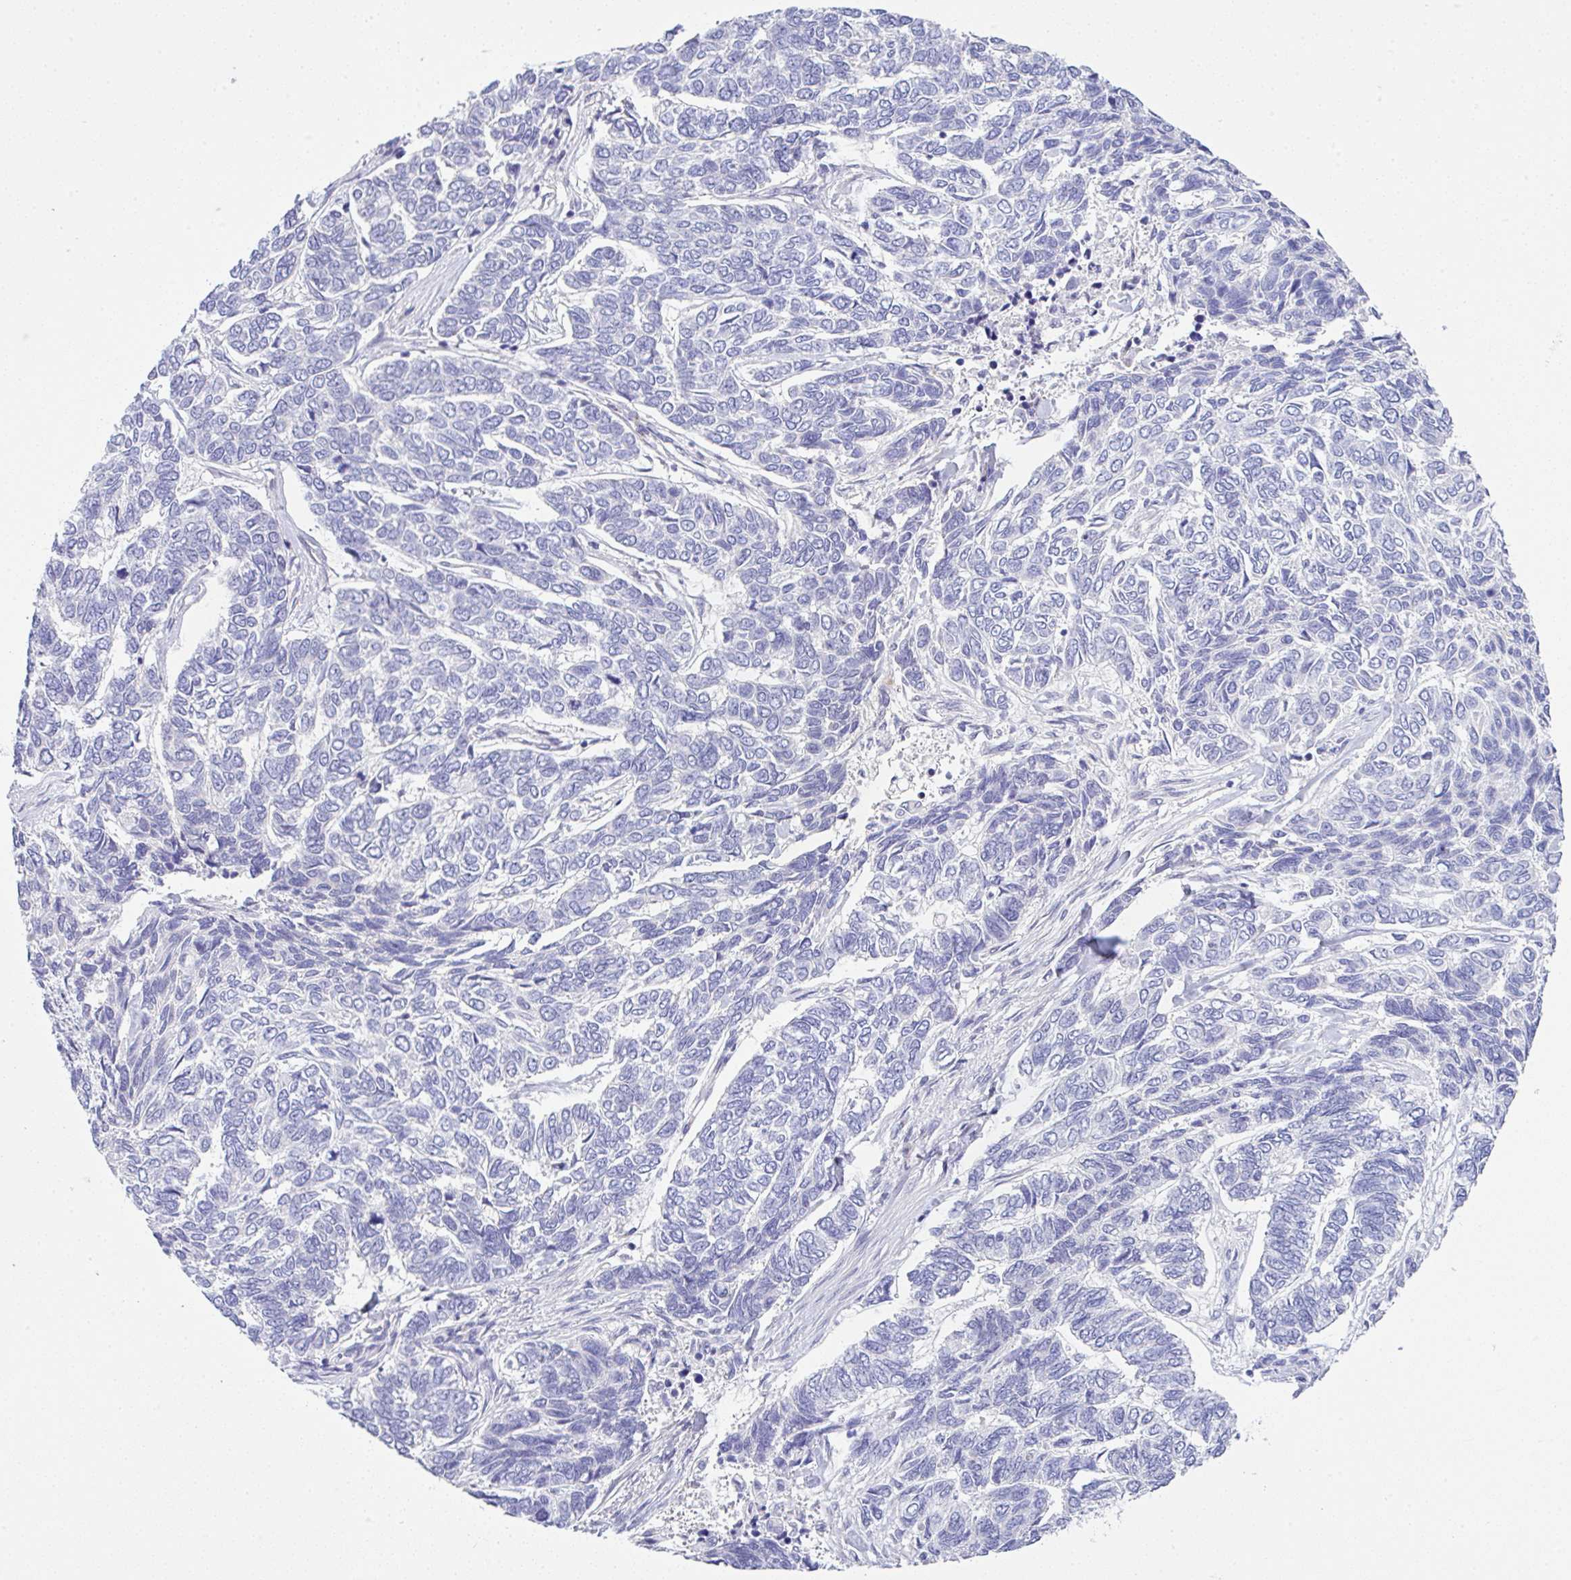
{"staining": {"intensity": "negative", "quantity": "none", "location": "none"}, "tissue": "skin cancer", "cell_type": "Tumor cells", "image_type": "cancer", "snomed": [{"axis": "morphology", "description": "Basal cell carcinoma"}, {"axis": "topography", "description": "Skin"}], "caption": "This is an IHC histopathology image of human basal cell carcinoma (skin). There is no expression in tumor cells.", "gene": "SERPINE3", "patient": {"sex": "female", "age": 65}}